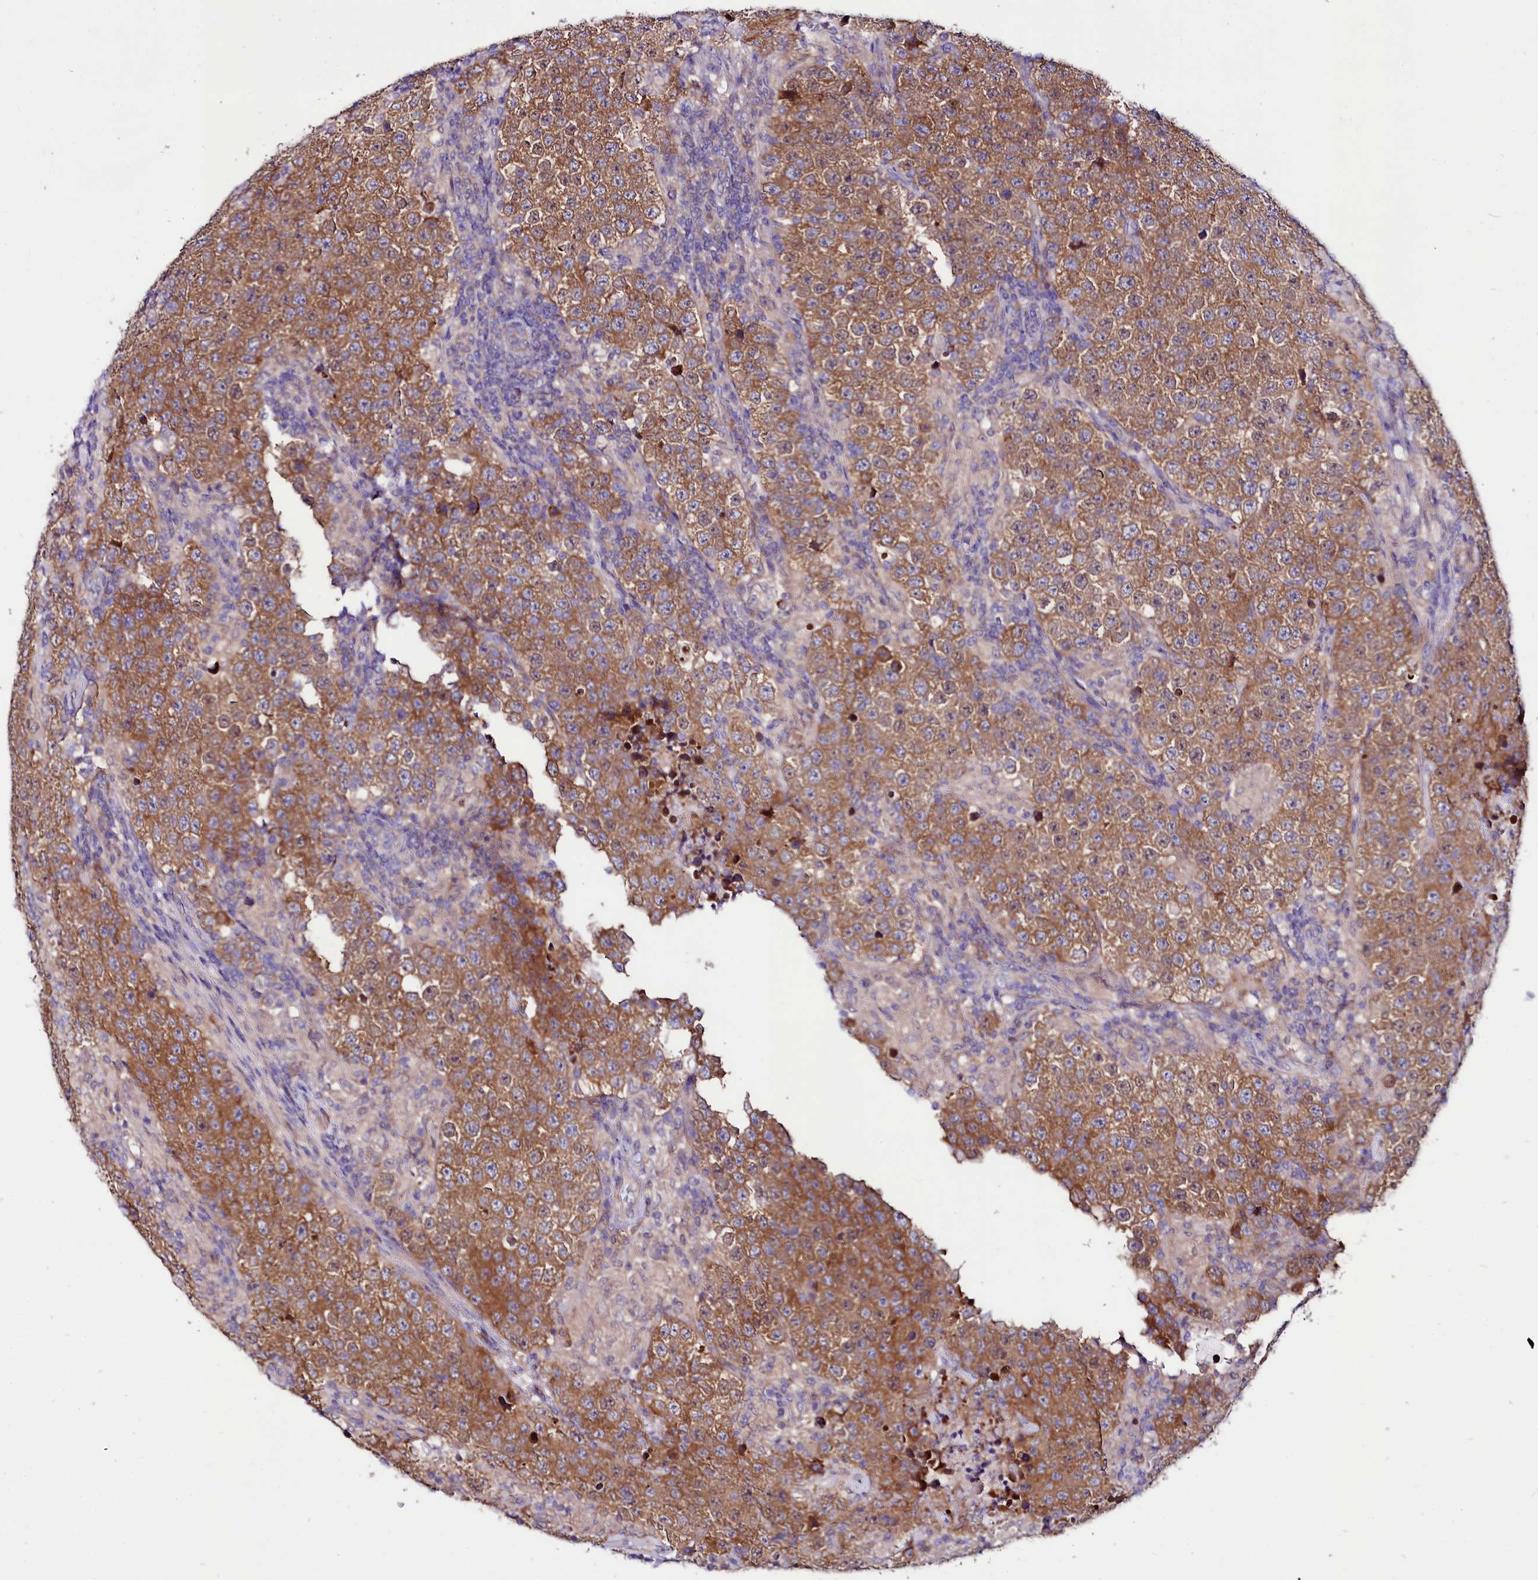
{"staining": {"intensity": "moderate", "quantity": ">75%", "location": "cytoplasmic/membranous"}, "tissue": "testis cancer", "cell_type": "Tumor cells", "image_type": "cancer", "snomed": [{"axis": "morphology", "description": "Normal tissue, NOS"}, {"axis": "morphology", "description": "Urothelial carcinoma, High grade"}, {"axis": "morphology", "description": "Seminoma, NOS"}, {"axis": "morphology", "description": "Carcinoma, Embryonal, NOS"}, {"axis": "topography", "description": "Urinary bladder"}, {"axis": "topography", "description": "Testis"}], "caption": "Protein expression analysis of testis cancer shows moderate cytoplasmic/membranous positivity in about >75% of tumor cells. Immunohistochemistry stains the protein of interest in brown and the nuclei are stained blue.", "gene": "ABHD5", "patient": {"sex": "male", "age": 41}}